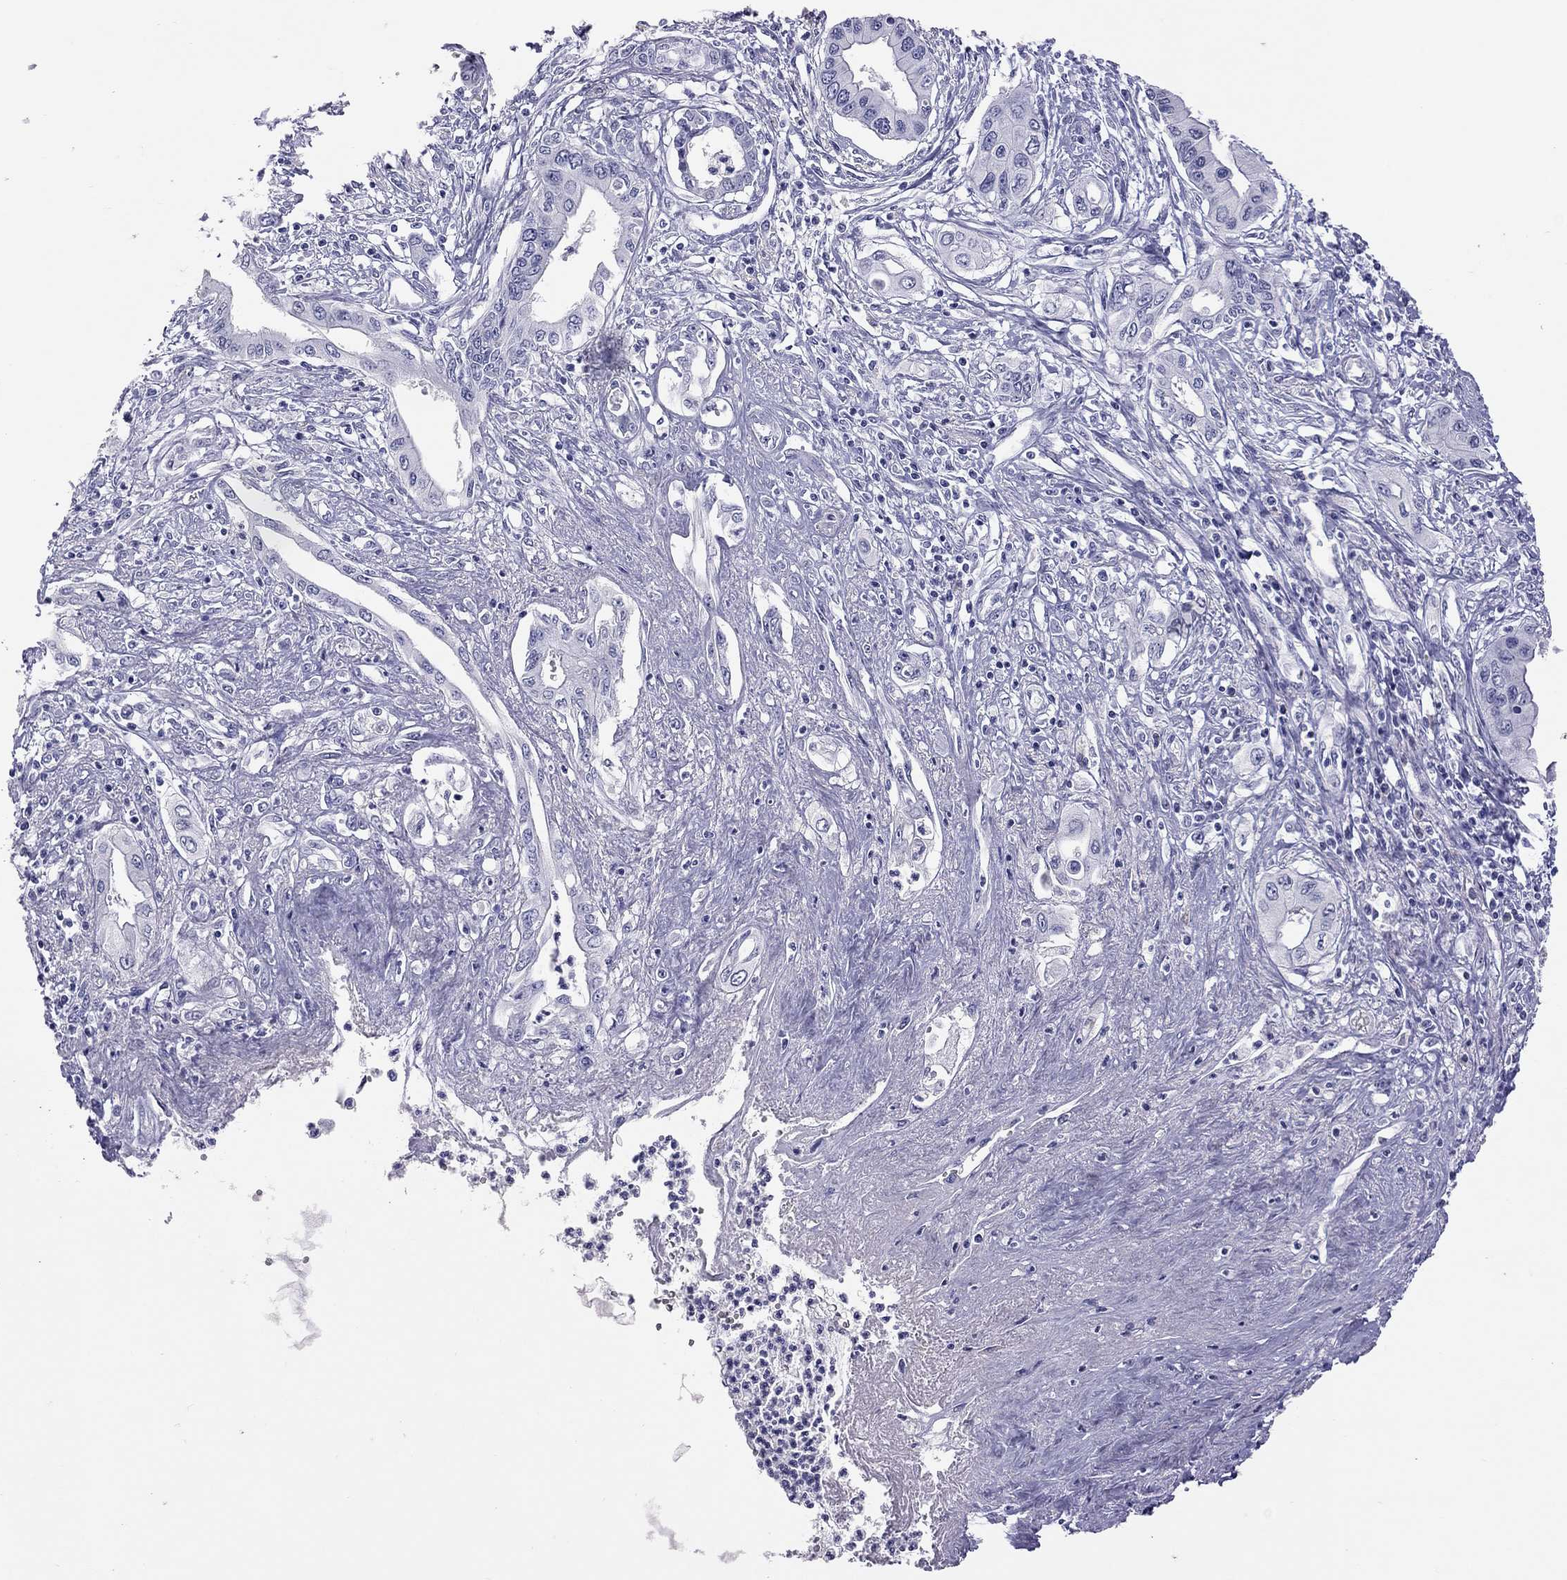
{"staining": {"intensity": "negative", "quantity": "none", "location": "none"}, "tissue": "pancreatic cancer", "cell_type": "Tumor cells", "image_type": "cancer", "snomed": [{"axis": "morphology", "description": "Adenocarcinoma, NOS"}, {"axis": "topography", "description": "Pancreas"}], "caption": "There is no significant positivity in tumor cells of pancreatic cancer.", "gene": "SLAMF1", "patient": {"sex": "female", "age": 62}}